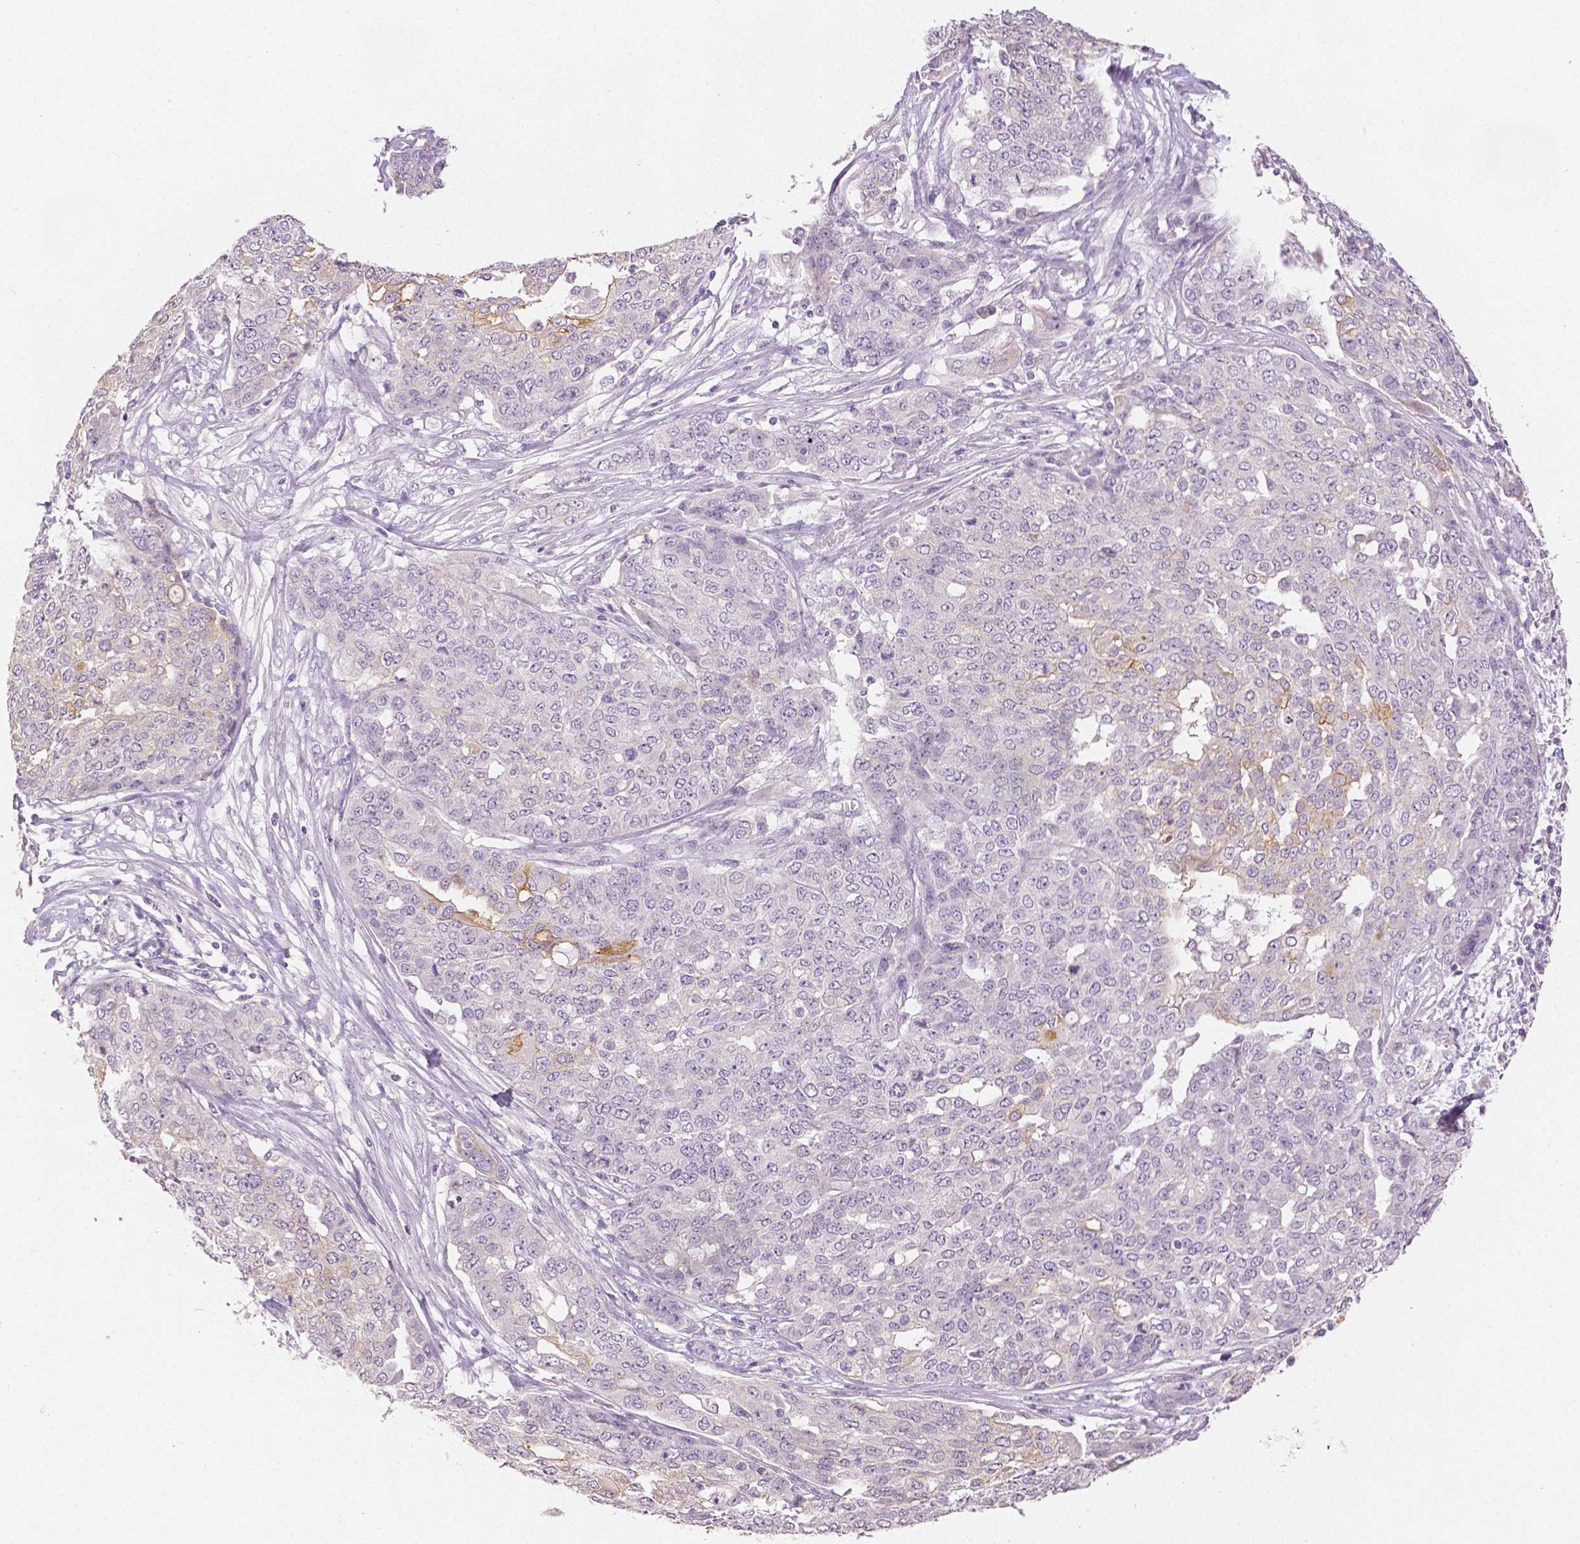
{"staining": {"intensity": "moderate", "quantity": "<25%", "location": "cytoplasmic/membranous"}, "tissue": "ovarian cancer", "cell_type": "Tumor cells", "image_type": "cancer", "snomed": [{"axis": "morphology", "description": "Cystadenocarcinoma, serous, NOS"}, {"axis": "topography", "description": "Soft tissue"}, {"axis": "topography", "description": "Ovary"}], "caption": "A photomicrograph showing moderate cytoplasmic/membranous positivity in about <25% of tumor cells in serous cystadenocarcinoma (ovarian), as visualized by brown immunohistochemical staining.", "gene": "TGM1", "patient": {"sex": "female", "age": 57}}